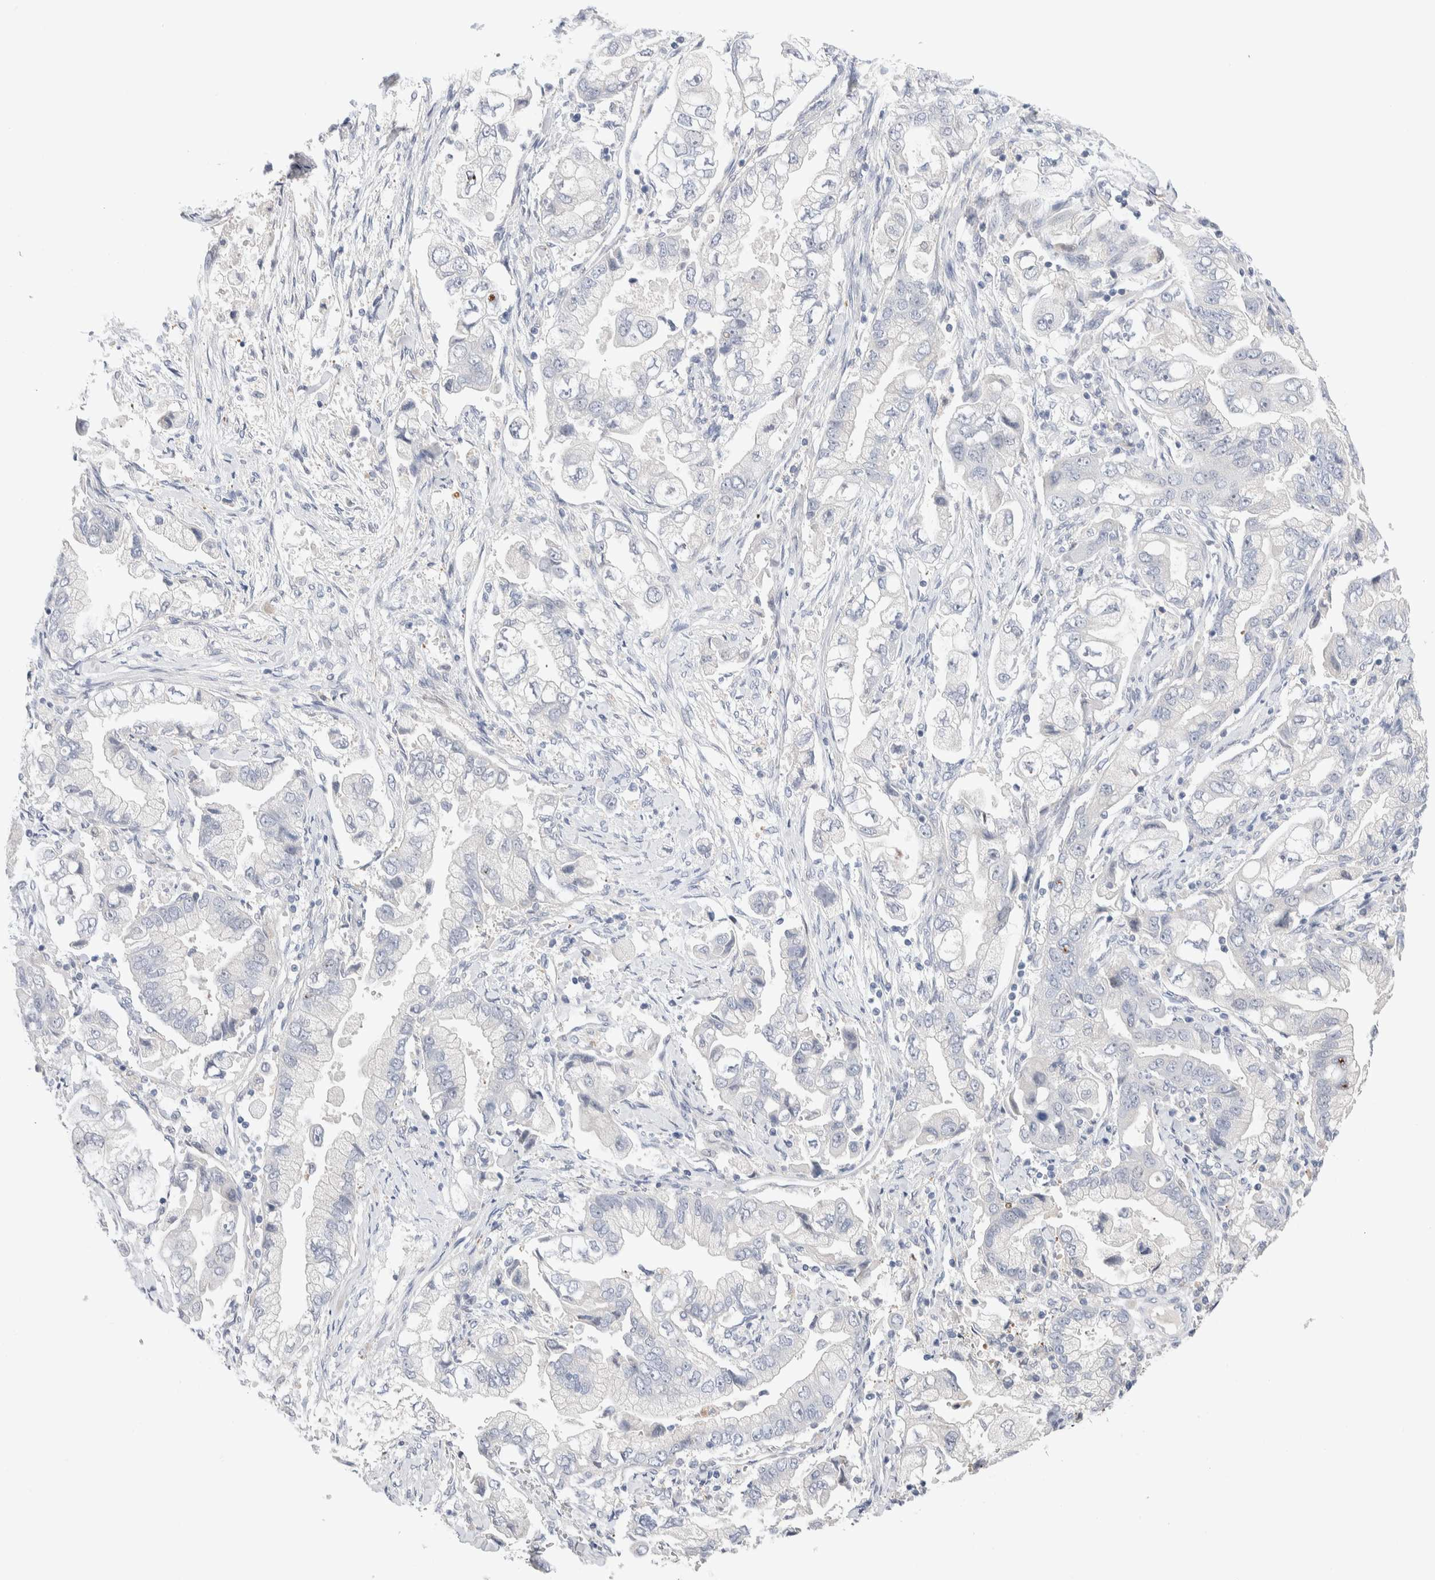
{"staining": {"intensity": "negative", "quantity": "none", "location": "none"}, "tissue": "stomach cancer", "cell_type": "Tumor cells", "image_type": "cancer", "snomed": [{"axis": "morphology", "description": "Normal tissue, NOS"}, {"axis": "morphology", "description": "Adenocarcinoma, NOS"}, {"axis": "topography", "description": "Stomach"}], "caption": "This photomicrograph is of stomach cancer stained with immunohistochemistry to label a protein in brown with the nuclei are counter-stained blue. There is no positivity in tumor cells.", "gene": "DNAJB6", "patient": {"sex": "male", "age": 62}}